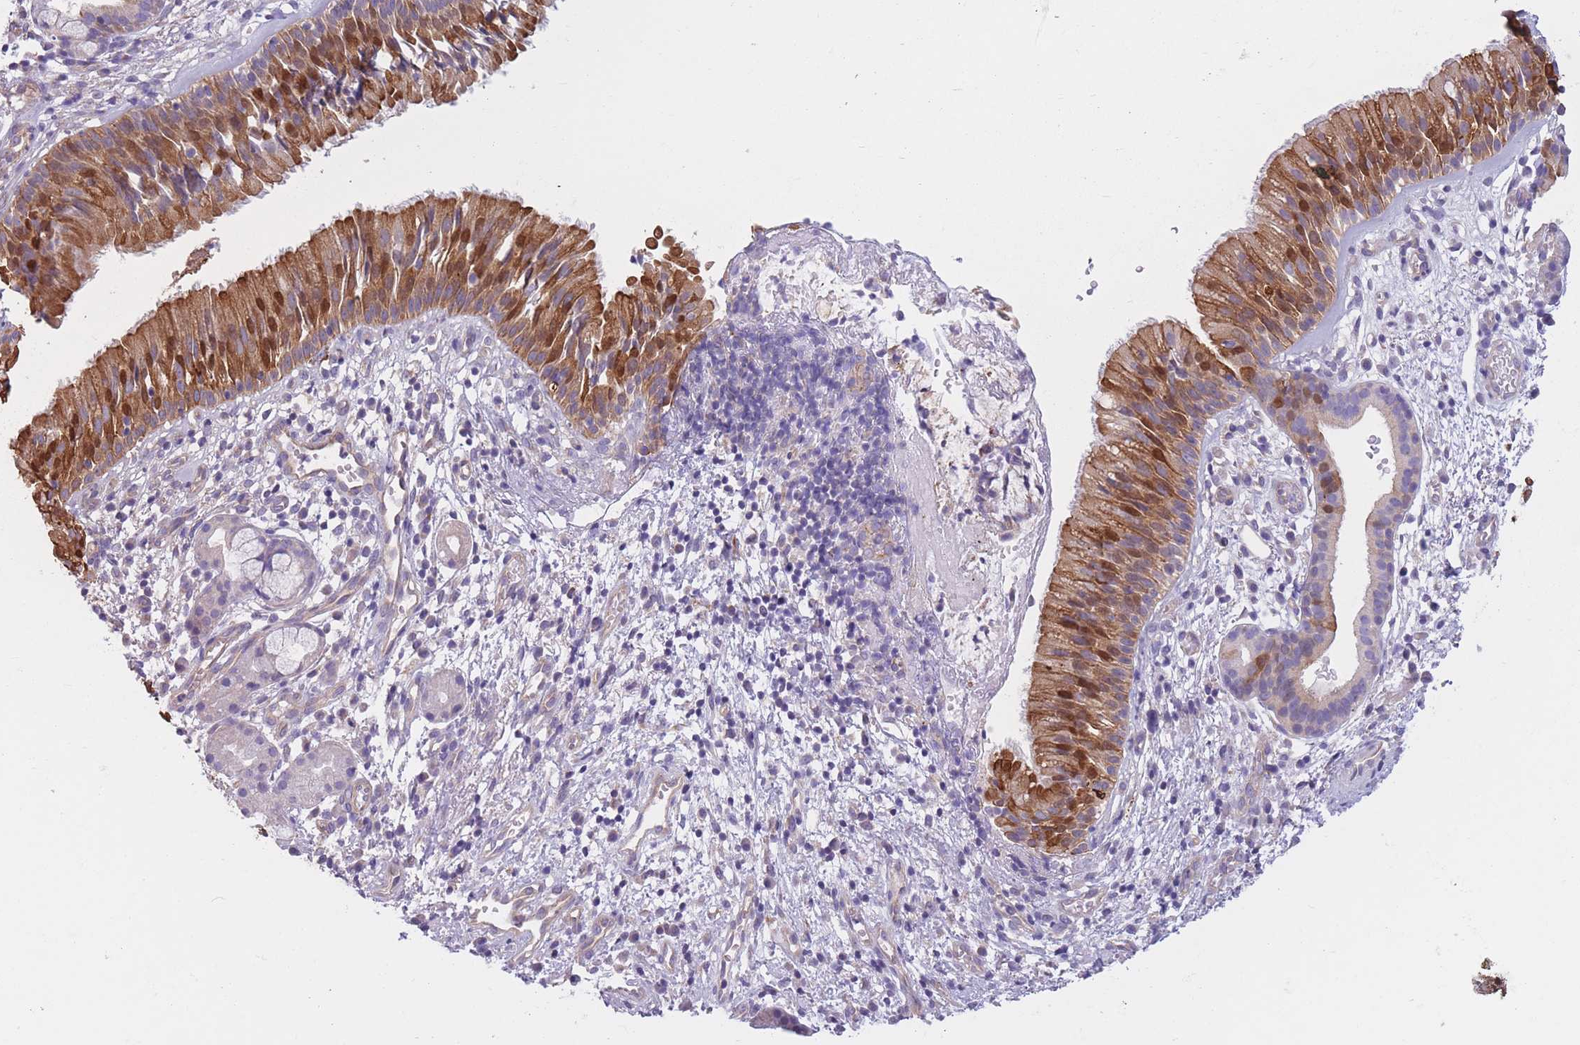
{"staining": {"intensity": "strong", "quantity": ">75%", "location": "cytoplasmic/membranous,nuclear"}, "tissue": "nasopharynx", "cell_type": "Respiratory epithelial cells", "image_type": "normal", "snomed": [{"axis": "morphology", "description": "Normal tissue, NOS"}, {"axis": "topography", "description": "Nasopharynx"}], "caption": "The image exhibits staining of benign nasopharynx, revealing strong cytoplasmic/membranous,nuclear protein expression (brown color) within respiratory epithelial cells. Nuclei are stained in blue.", "gene": "SERPINB3", "patient": {"sex": "male", "age": 65}}